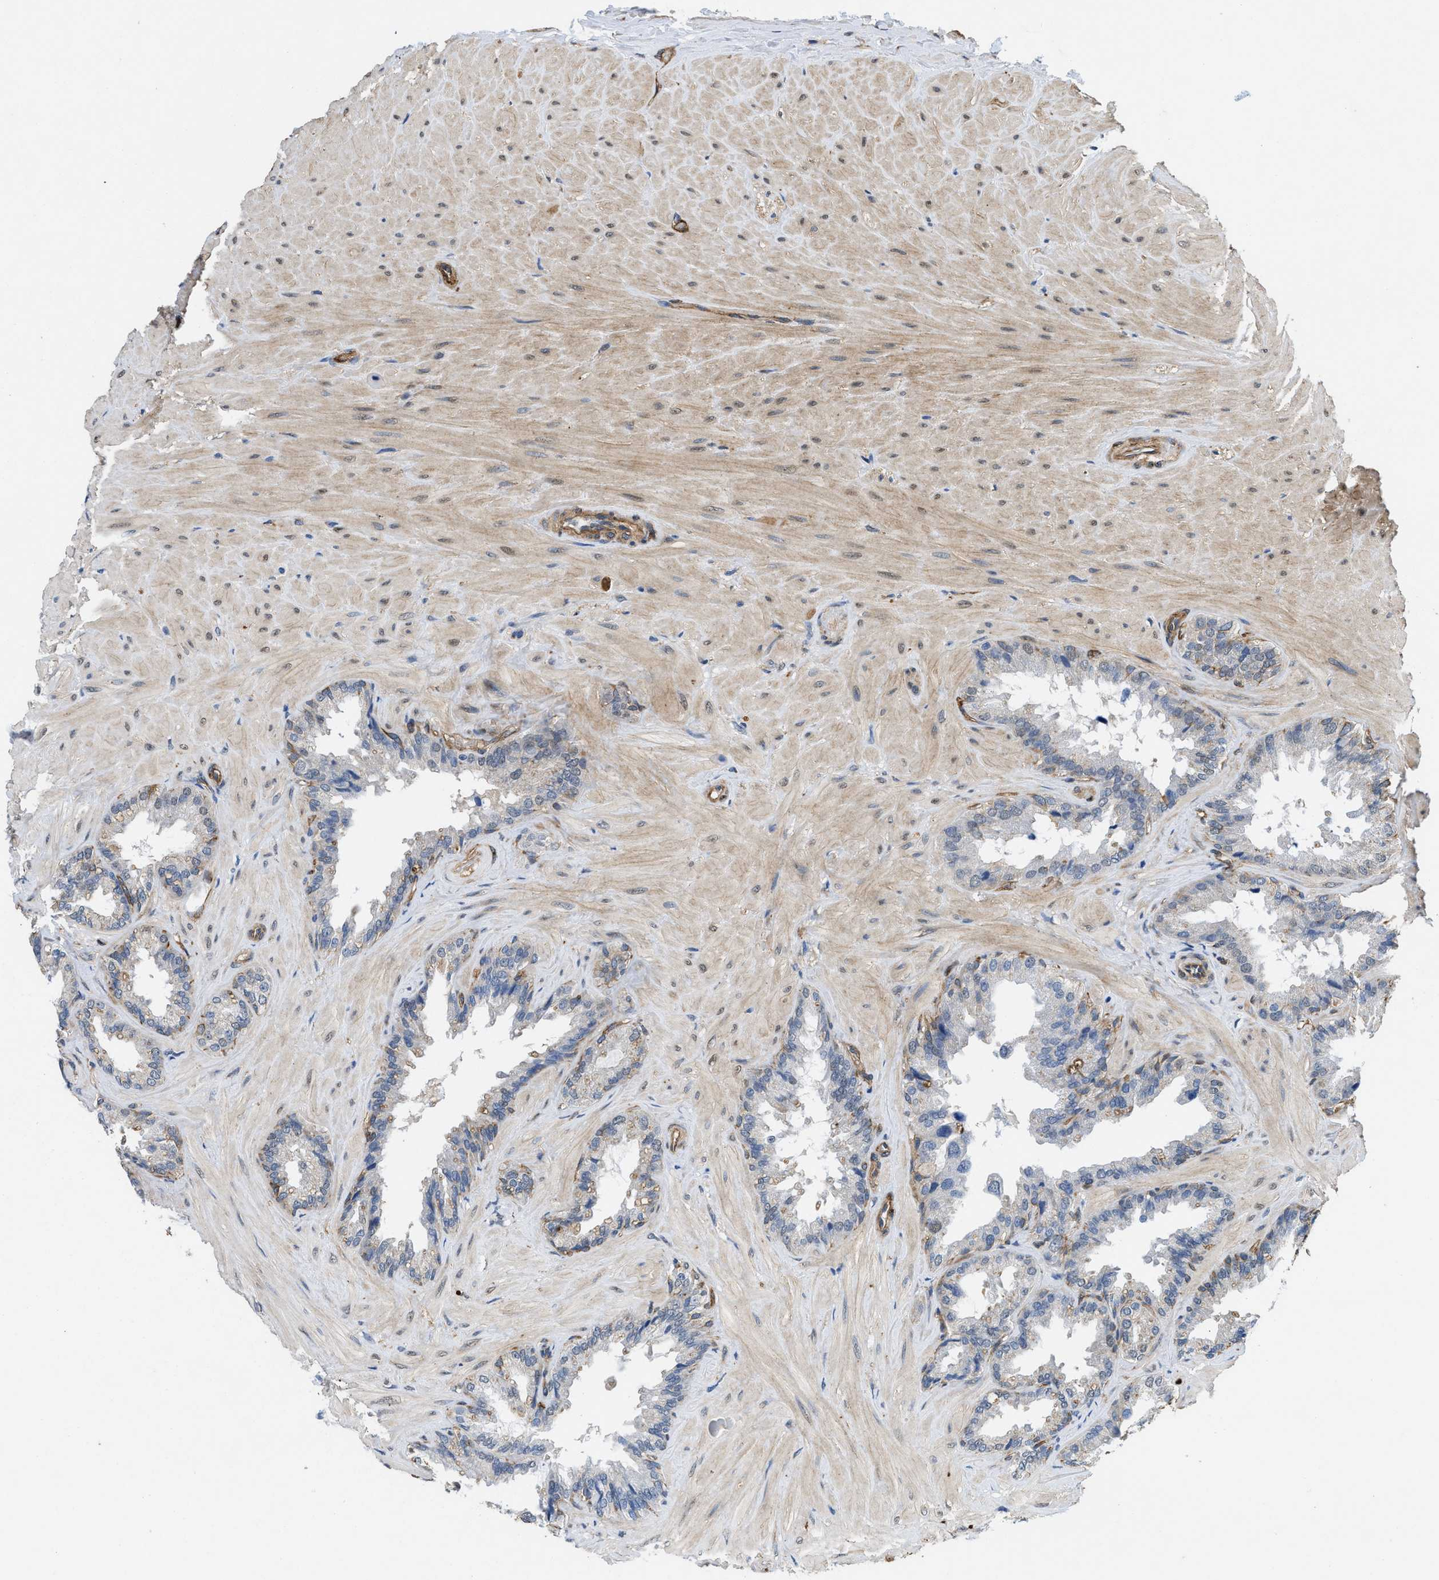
{"staining": {"intensity": "strong", "quantity": "<25%", "location": "cytoplasmic/membranous"}, "tissue": "seminal vesicle", "cell_type": "Glandular cells", "image_type": "normal", "snomed": [{"axis": "morphology", "description": "Normal tissue, NOS"}, {"axis": "topography", "description": "Seminal veicle"}], "caption": "Glandular cells reveal medium levels of strong cytoplasmic/membranous expression in about <25% of cells in normal human seminal vesicle. The protein of interest is shown in brown color, while the nuclei are stained blue.", "gene": "RAPH1", "patient": {"sex": "male", "age": 46}}